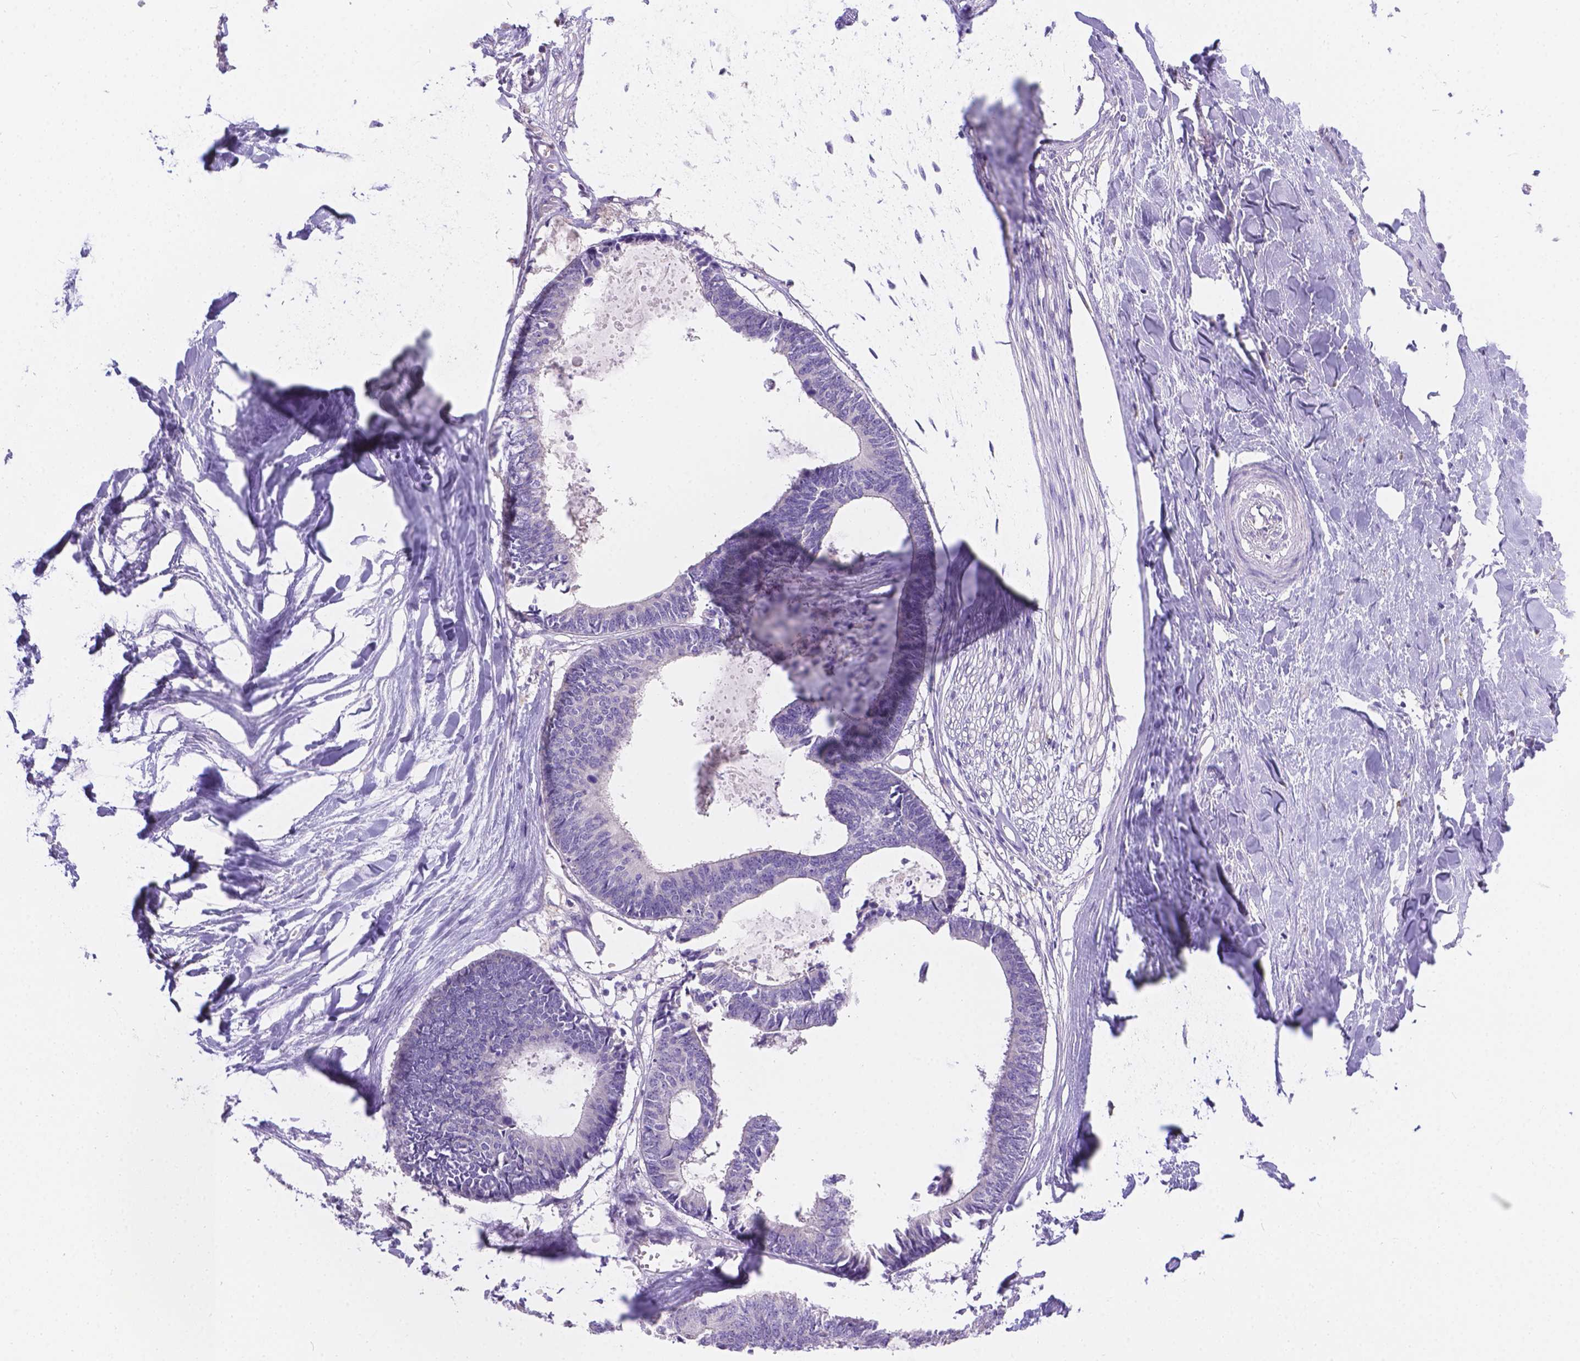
{"staining": {"intensity": "negative", "quantity": "none", "location": "none"}, "tissue": "colorectal cancer", "cell_type": "Tumor cells", "image_type": "cancer", "snomed": [{"axis": "morphology", "description": "Adenocarcinoma, NOS"}, {"axis": "topography", "description": "Colon"}, {"axis": "topography", "description": "Rectum"}], "caption": "This image is of adenocarcinoma (colorectal) stained with immunohistochemistry (IHC) to label a protein in brown with the nuclei are counter-stained blue. There is no expression in tumor cells.", "gene": "CD96", "patient": {"sex": "male", "age": 57}}